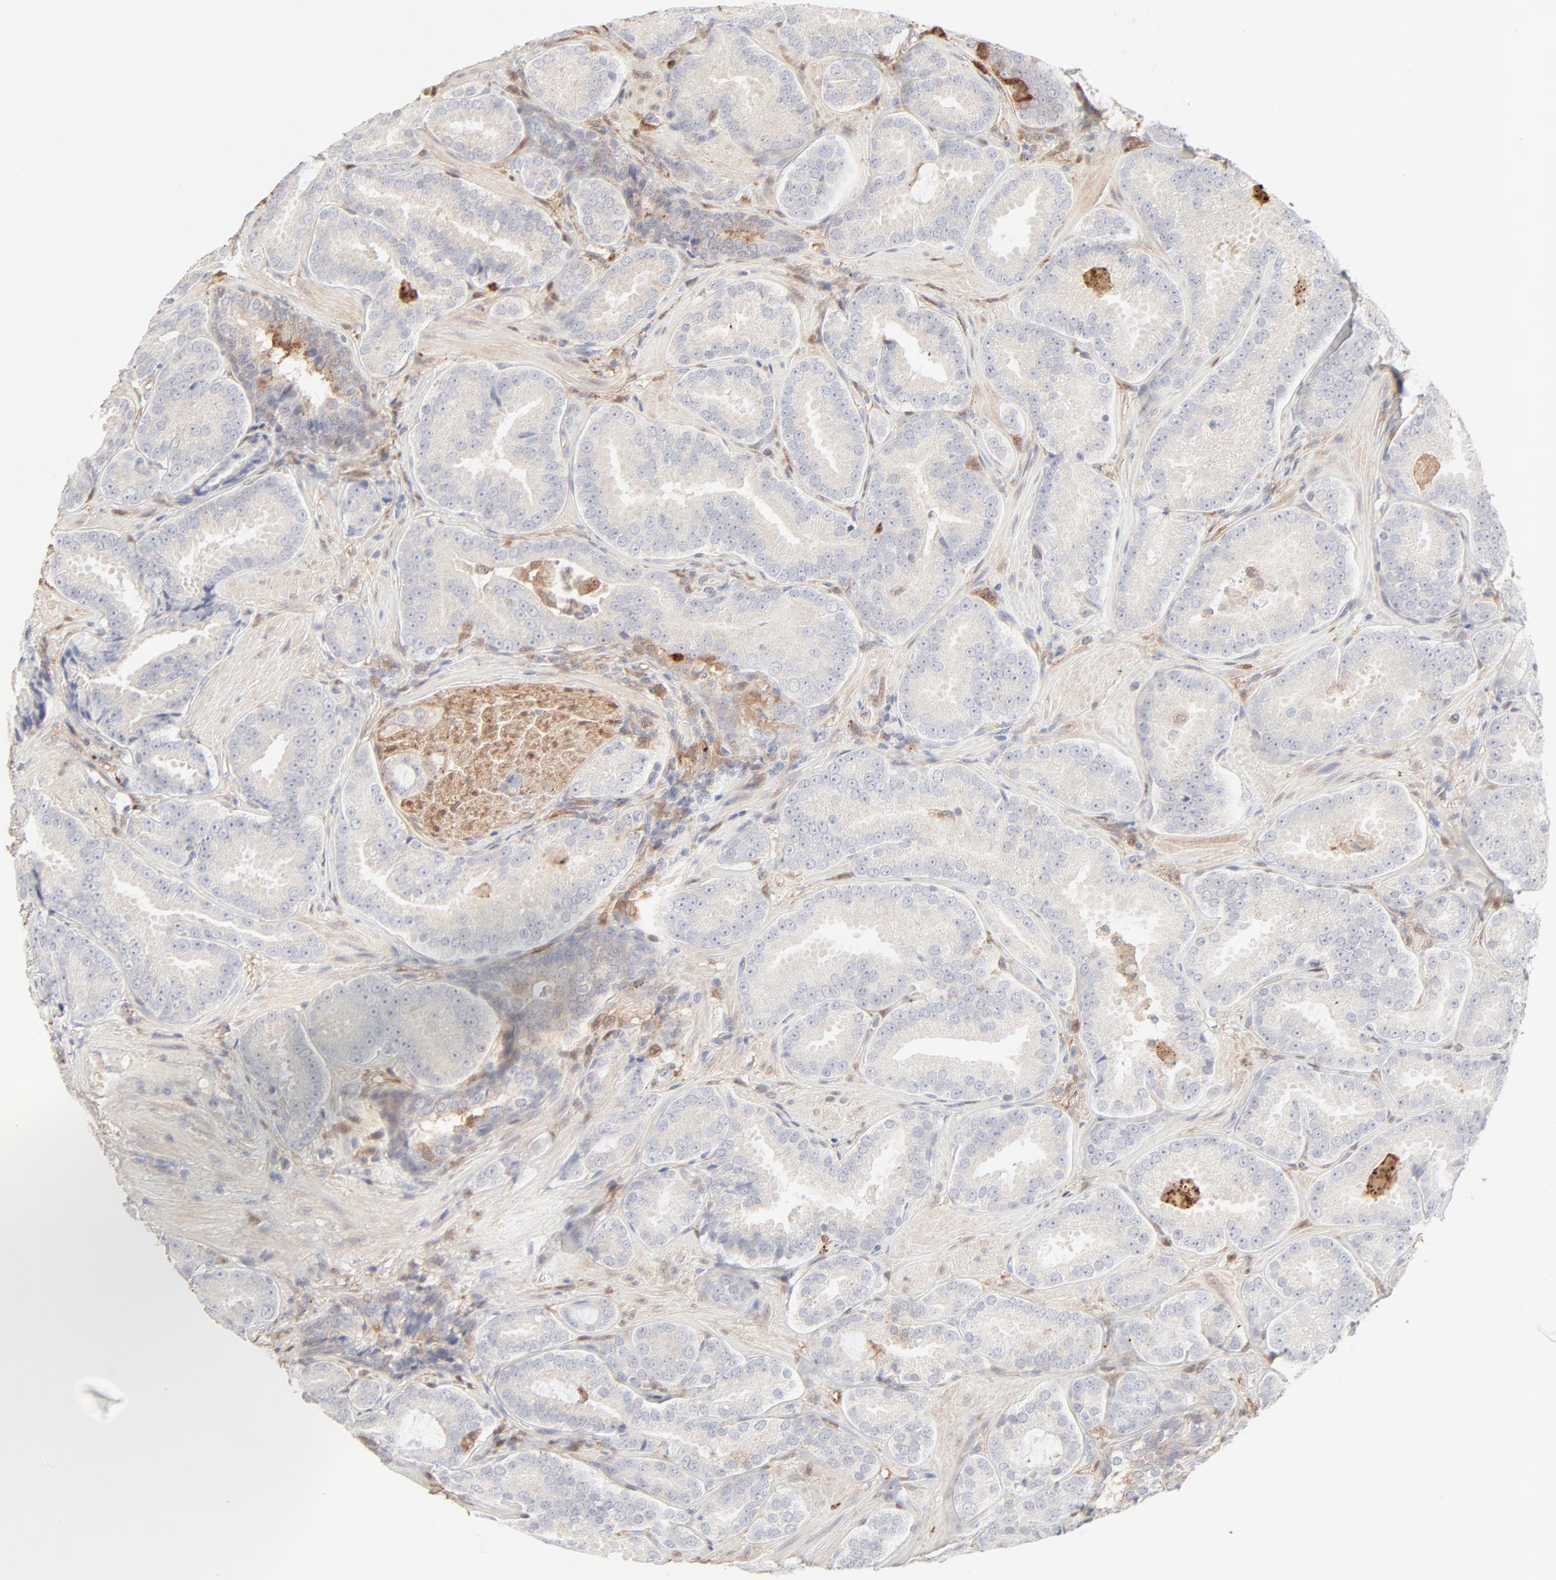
{"staining": {"intensity": "negative", "quantity": "none", "location": "none"}, "tissue": "prostate cancer", "cell_type": "Tumor cells", "image_type": "cancer", "snomed": [{"axis": "morphology", "description": "Adenocarcinoma, Low grade"}, {"axis": "topography", "description": "Prostate"}], "caption": "Histopathology image shows no significant protein staining in tumor cells of prostate cancer (low-grade adenocarcinoma). The staining is performed using DAB (3,3'-diaminobenzidine) brown chromogen with nuclei counter-stained in using hematoxylin.", "gene": "LGALS2", "patient": {"sex": "male", "age": 59}}